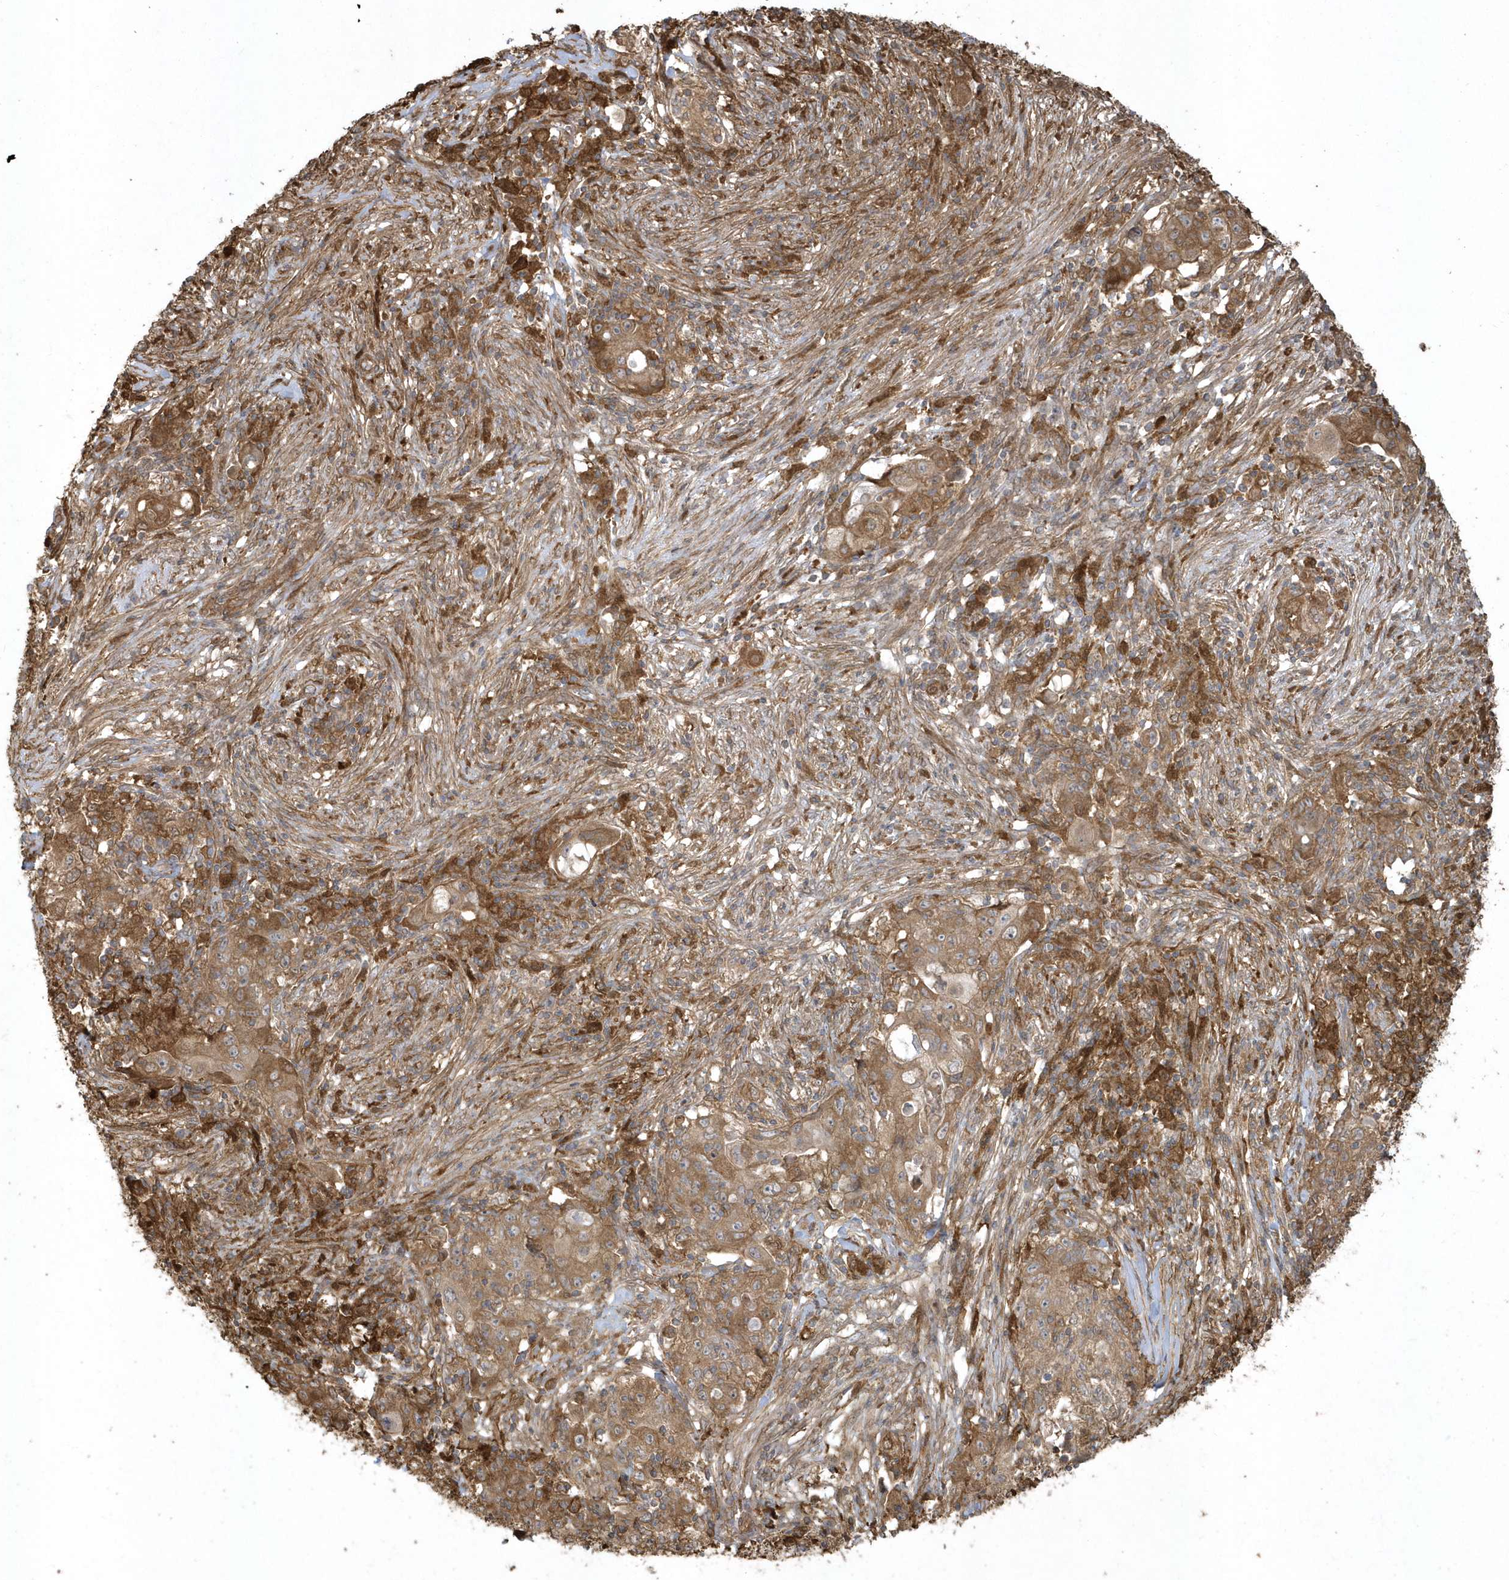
{"staining": {"intensity": "moderate", "quantity": ">75%", "location": "cytoplasmic/membranous"}, "tissue": "ovarian cancer", "cell_type": "Tumor cells", "image_type": "cancer", "snomed": [{"axis": "morphology", "description": "Carcinoma, endometroid"}, {"axis": "topography", "description": "Ovary"}], "caption": "Ovarian cancer (endometroid carcinoma) was stained to show a protein in brown. There is medium levels of moderate cytoplasmic/membranous positivity in approximately >75% of tumor cells.", "gene": "HNMT", "patient": {"sex": "female", "age": 42}}